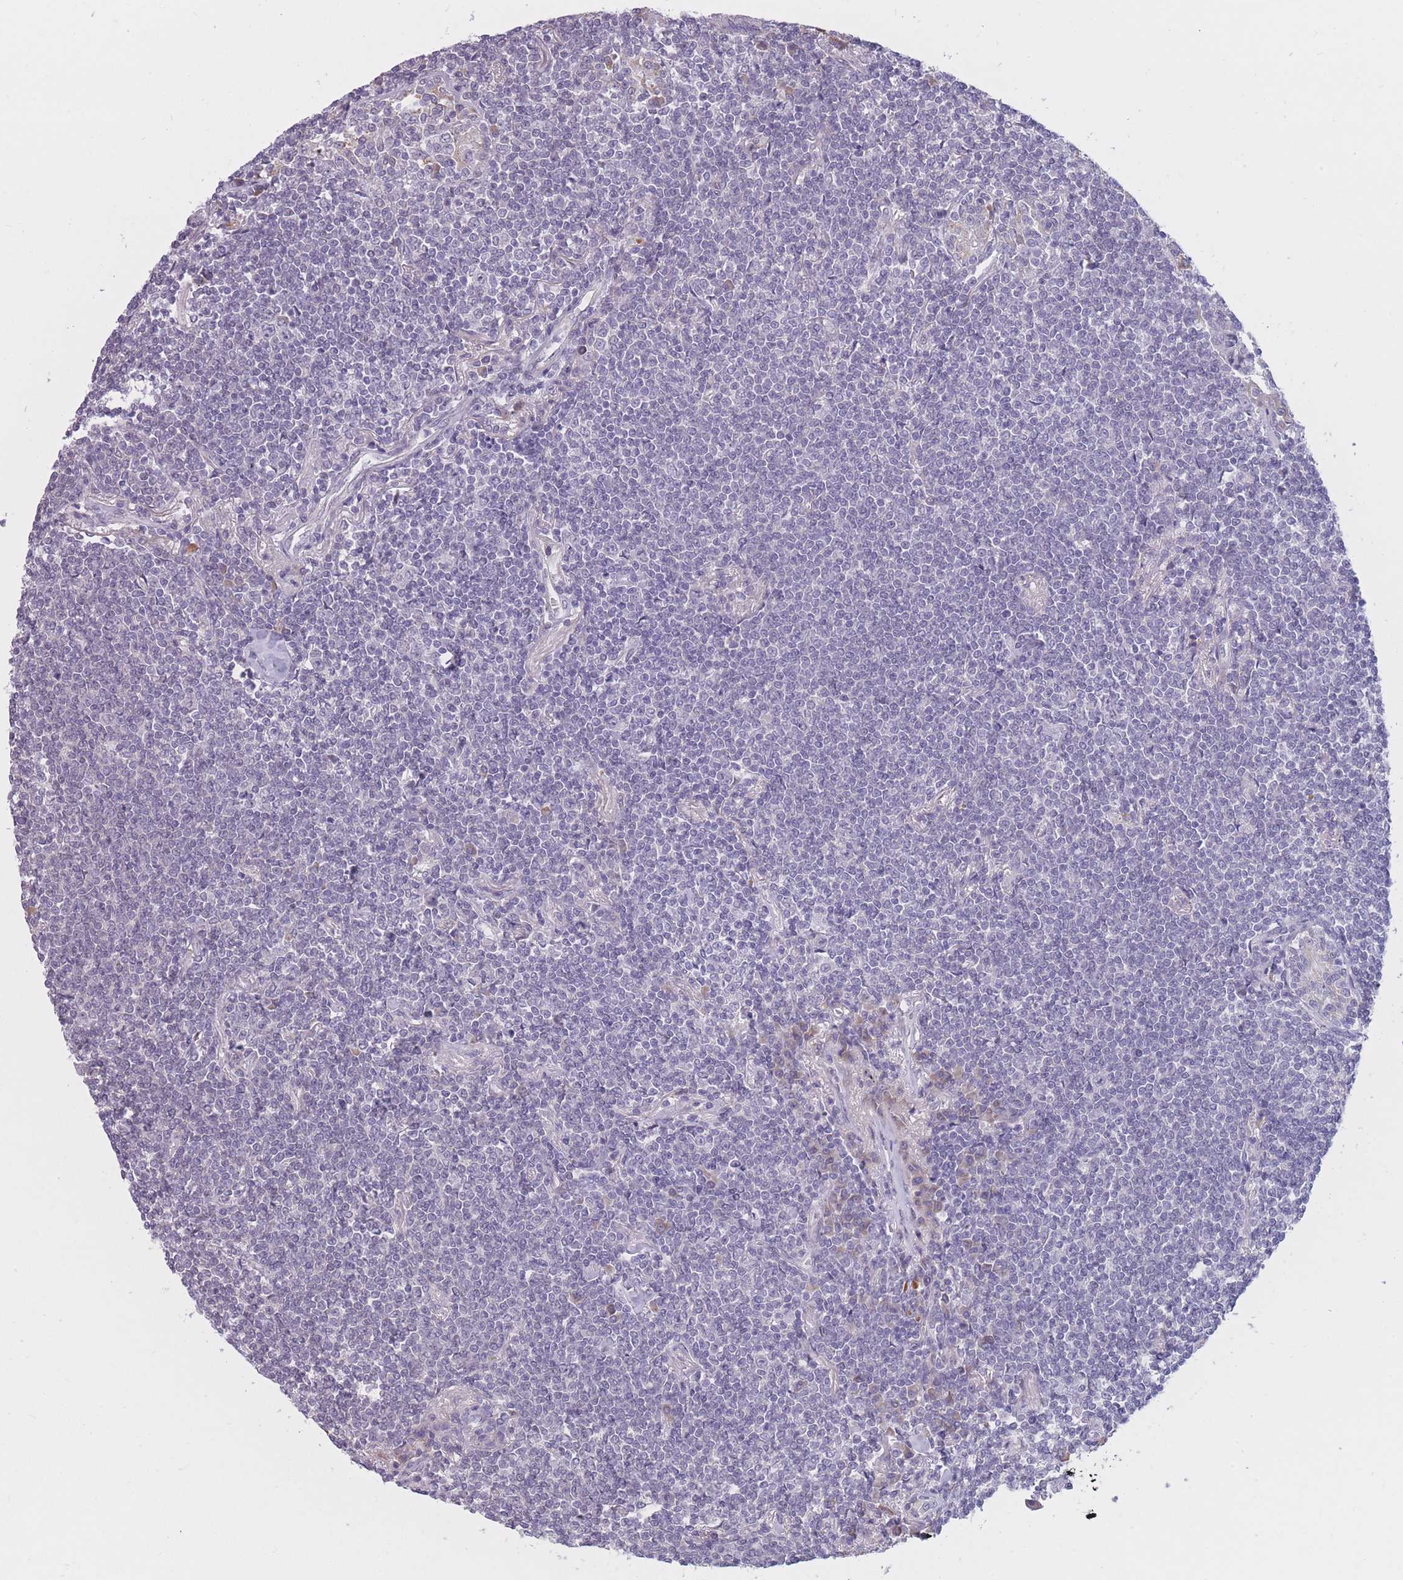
{"staining": {"intensity": "negative", "quantity": "none", "location": "none"}, "tissue": "lymphoma", "cell_type": "Tumor cells", "image_type": "cancer", "snomed": [{"axis": "morphology", "description": "Malignant lymphoma, non-Hodgkin's type, Low grade"}, {"axis": "topography", "description": "Lung"}], "caption": "Immunohistochemical staining of low-grade malignant lymphoma, non-Hodgkin's type demonstrates no significant staining in tumor cells.", "gene": "COL27A1", "patient": {"sex": "female", "age": 71}}